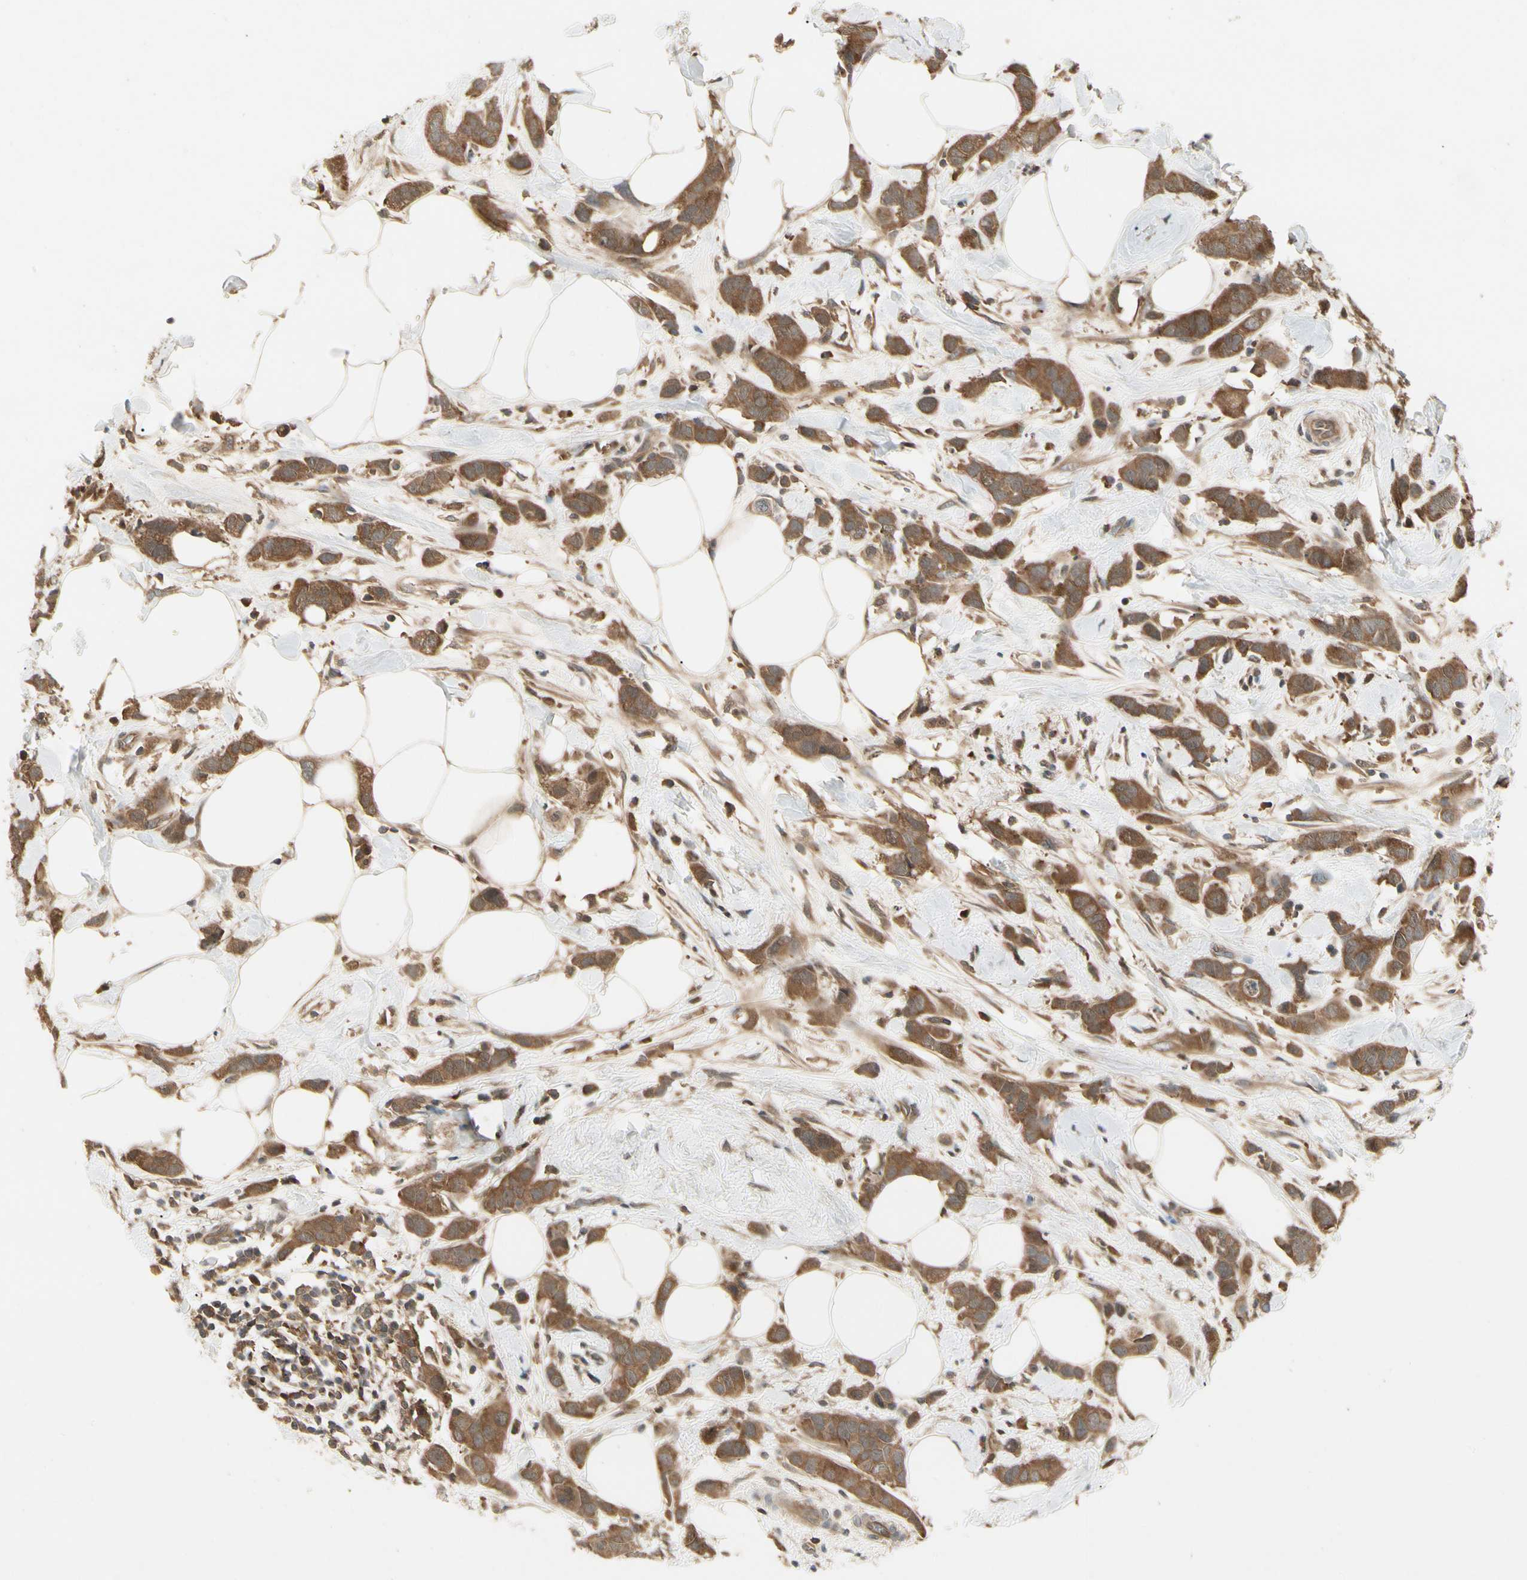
{"staining": {"intensity": "strong", "quantity": ">75%", "location": "cytoplasmic/membranous"}, "tissue": "breast cancer", "cell_type": "Tumor cells", "image_type": "cancer", "snomed": [{"axis": "morphology", "description": "Normal tissue, NOS"}, {"axis": "morphology", "description": "Duct carcinoma"}, {"axis": "topography", "description": "Breast"}], "caption": "Protein analysis of breast invasive ductal carcinoma tissue demonstrates strong cytoplasmic/membranous positivity in about >75% of tumor cells.", "gene": "RNF14", "patient": {"sex": "female", "age": 50}}